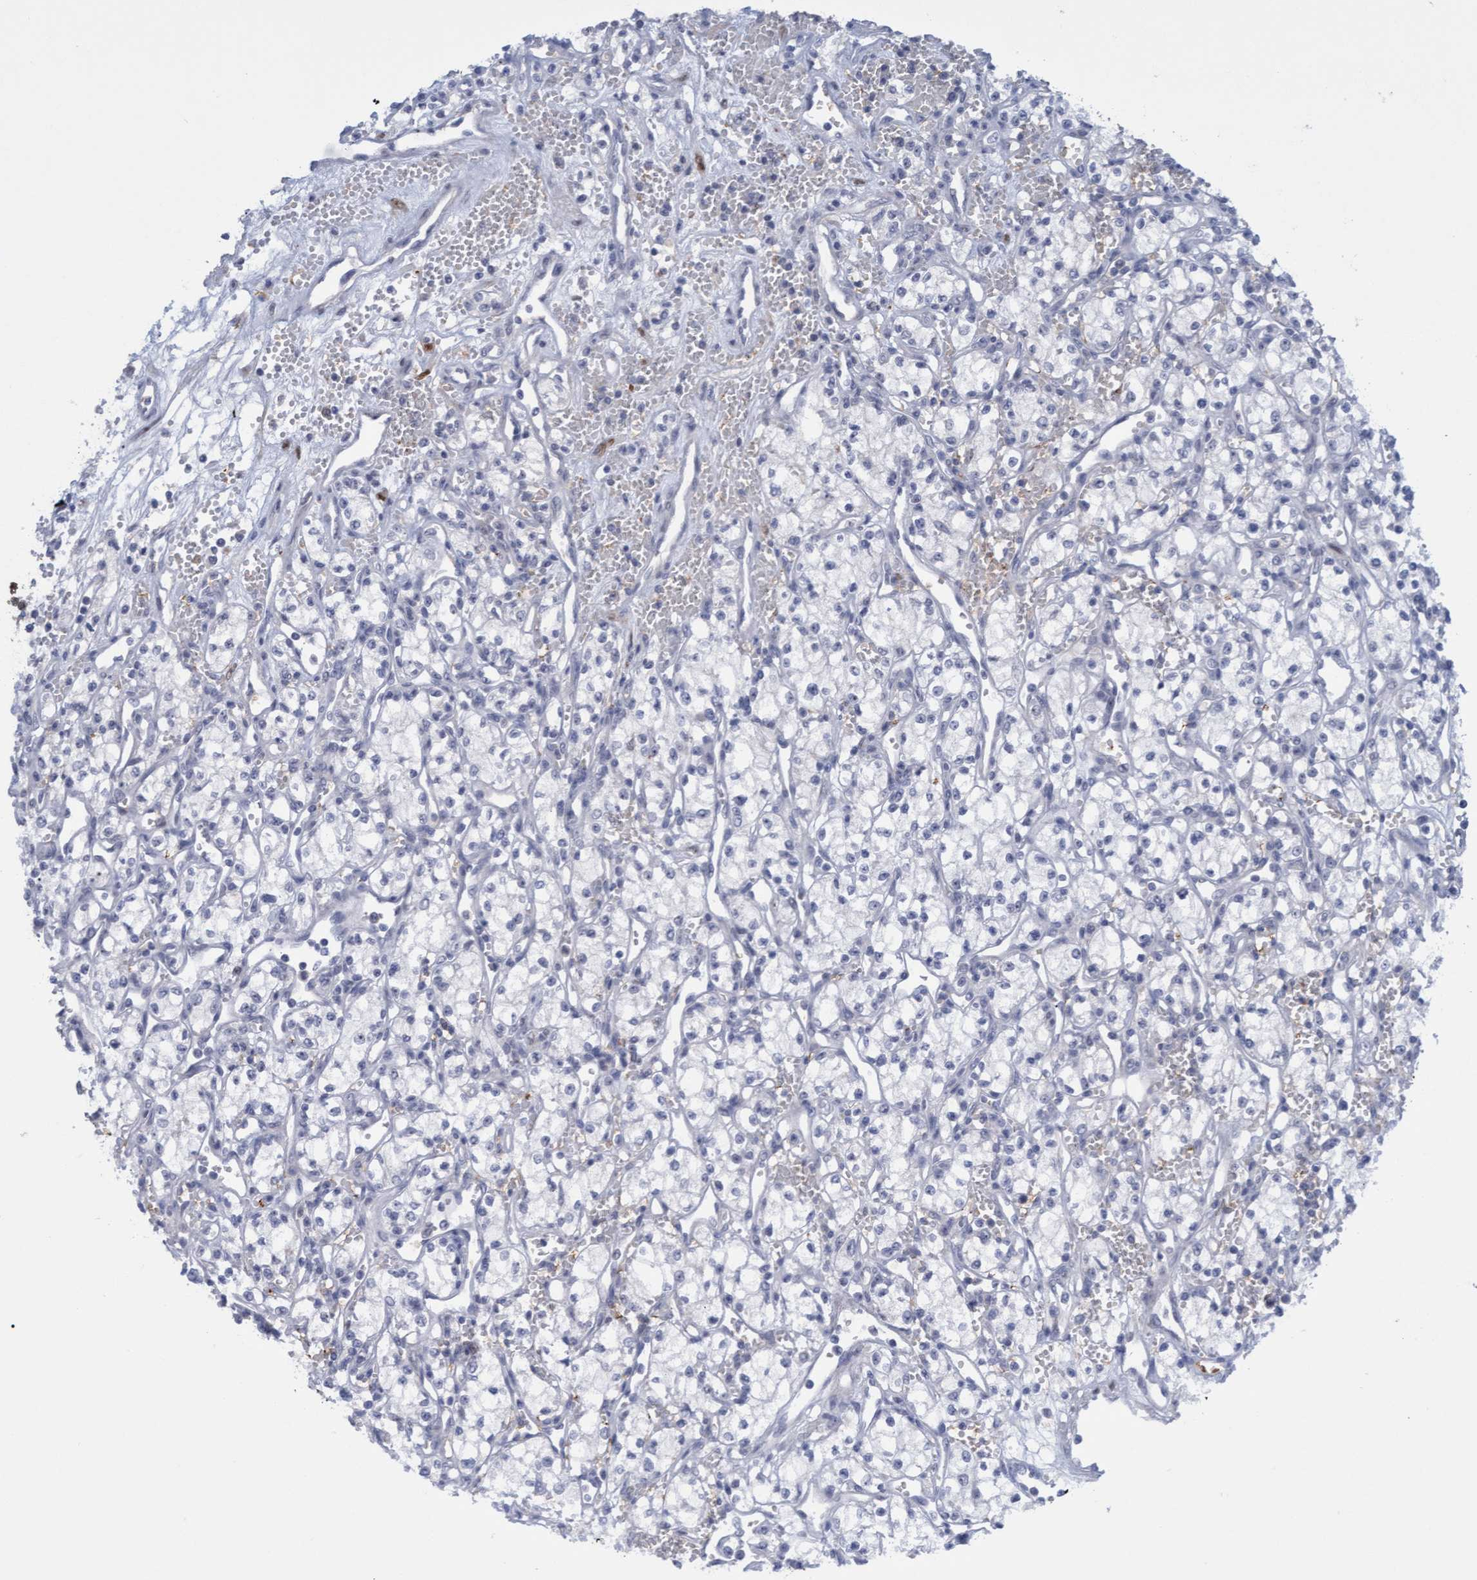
{"staining": {"intensity": "negative", "quantity": "none", "location": "none"}, "tissue": "renal cancer", "cell_type": "Tumor cells", "image_type": "cancer", "snomed": [{"axis": "morphology", "description": "Adenocarcinoma, NOS"}, {"axis": "topography", "description": "Kidney"}], "caption": "Tumor cells are negative for protein expression in human renal adenocarcinoma. (Immunohistochemistry (ihc), brightfield microscopy, high magnification).", "gene": "PINX1", "patient": {"sex": "male", "age": 59}}